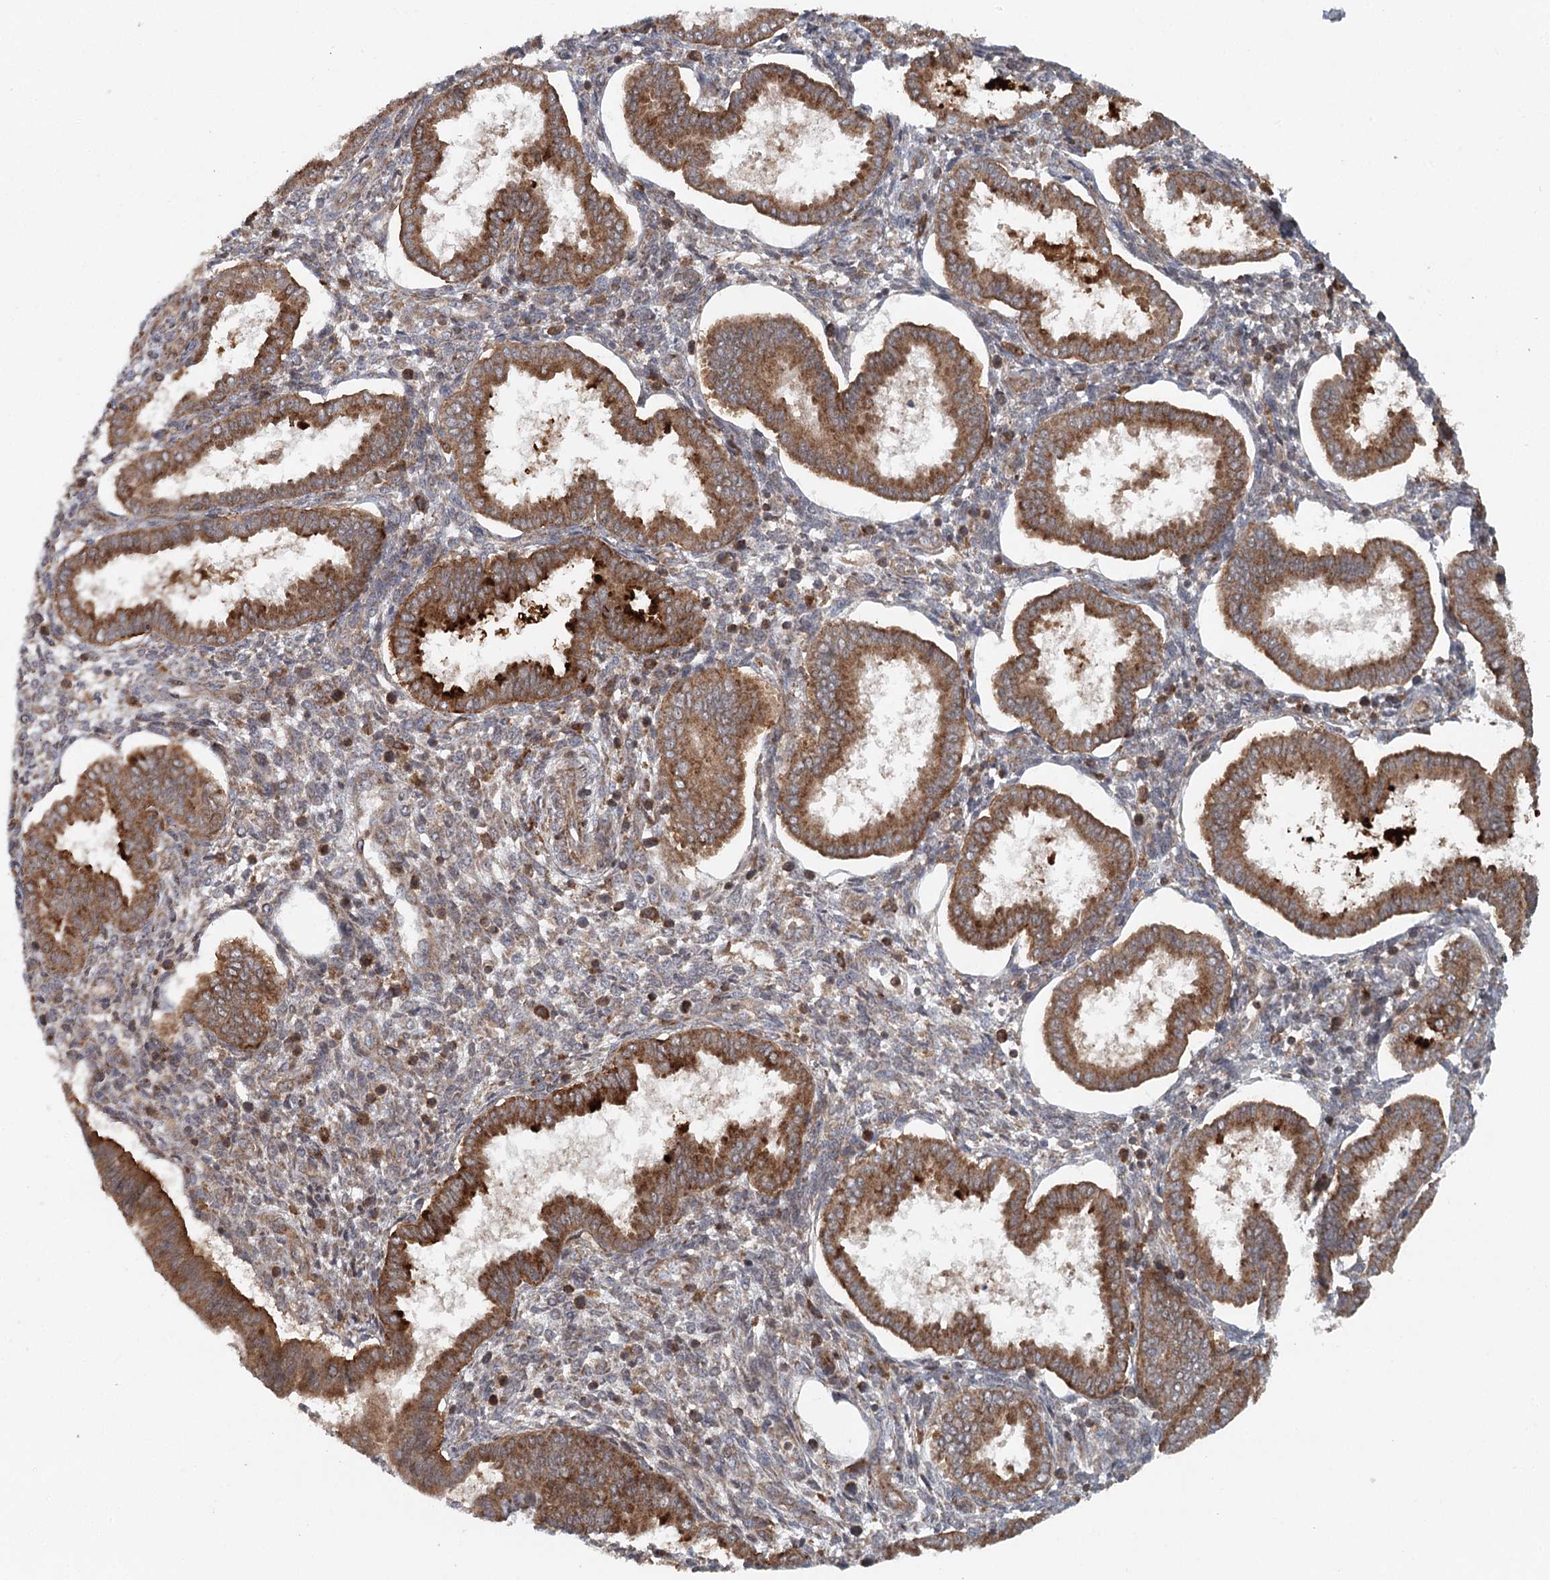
{"staining": {"intensity": "moderate", "quantity": "<25%", "location": "cytoplasmic/membranous"}, "tissue": "endometrium", "cell_type": "Cells in endometrial stroma", "image_type": "normal", "snomed": [{"axis": "morphology", "description": "Normal tissue, NOS"}, {"axis": "topography", "description": "Endometrium"}], "caption": "Endometrium stained for a protein (brown) reveals moderate cytoplasmic/membranous positive positivity in approximately <25% of cells in endometrial stroma.", "gene": "RNF111", "patient": {"sex": "female", "age": 24}}